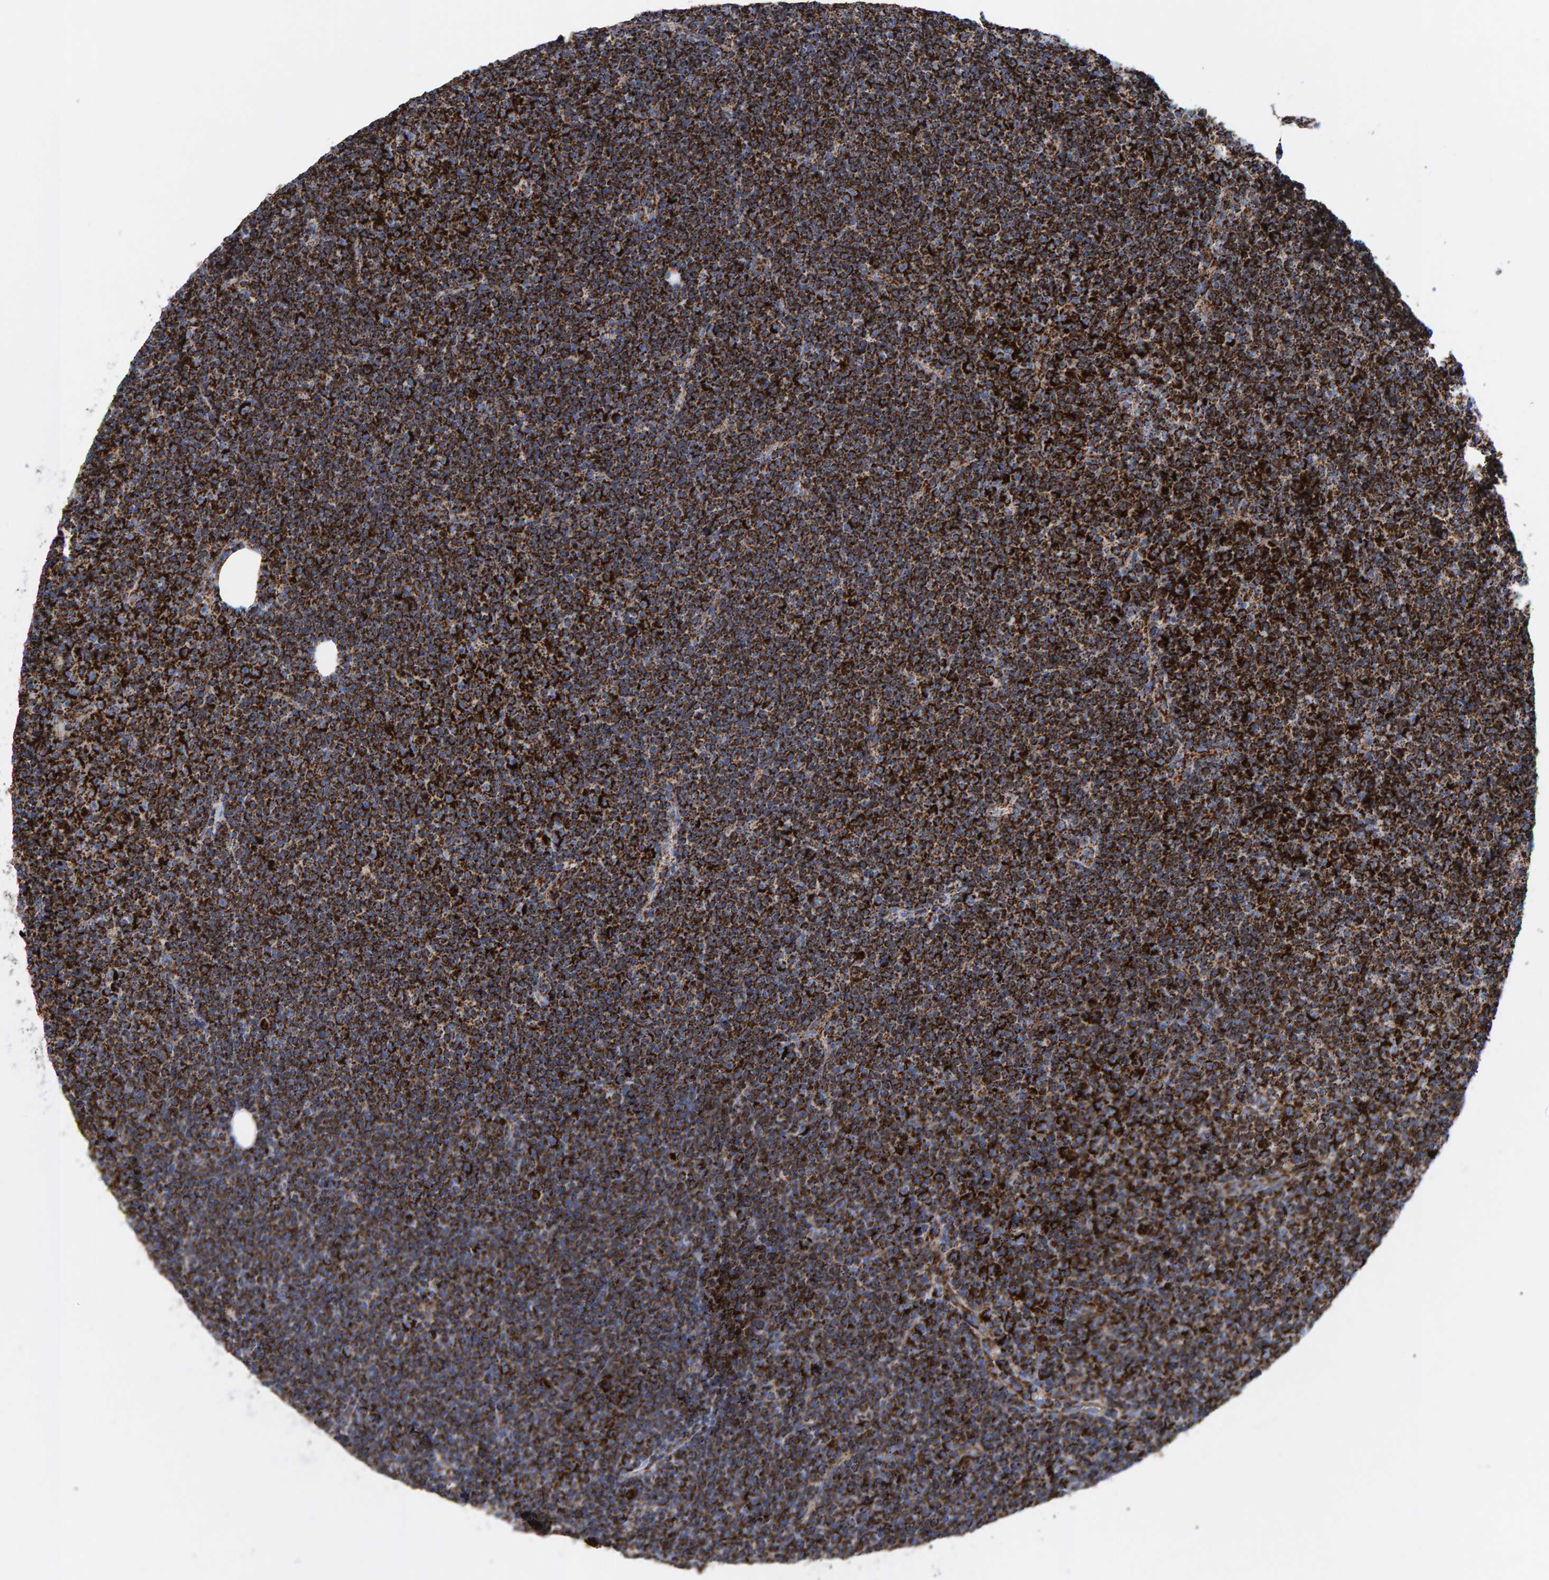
{"staining": {"intensity": "strong", "quantity": ">75%", "location": "cytoplasmic/membranous"}, "tissue": "lymphoma", "cell_type": "Tumor cells", "image_type": "cancer", "snomed": [{"axis": "morphology", "description": "Malignant lymphoma, non-Hodgkin's type, Low grade"}, {"axis": "topography", "description": "Lymph node"}], "caption": "Tumor cells display high levels of strong cytoplasmic/membranous expression in approximately >75% of cells in lymphoma.", "gene": "ENSG00000262660", "patient": {"sex": "female", "age": 67}}